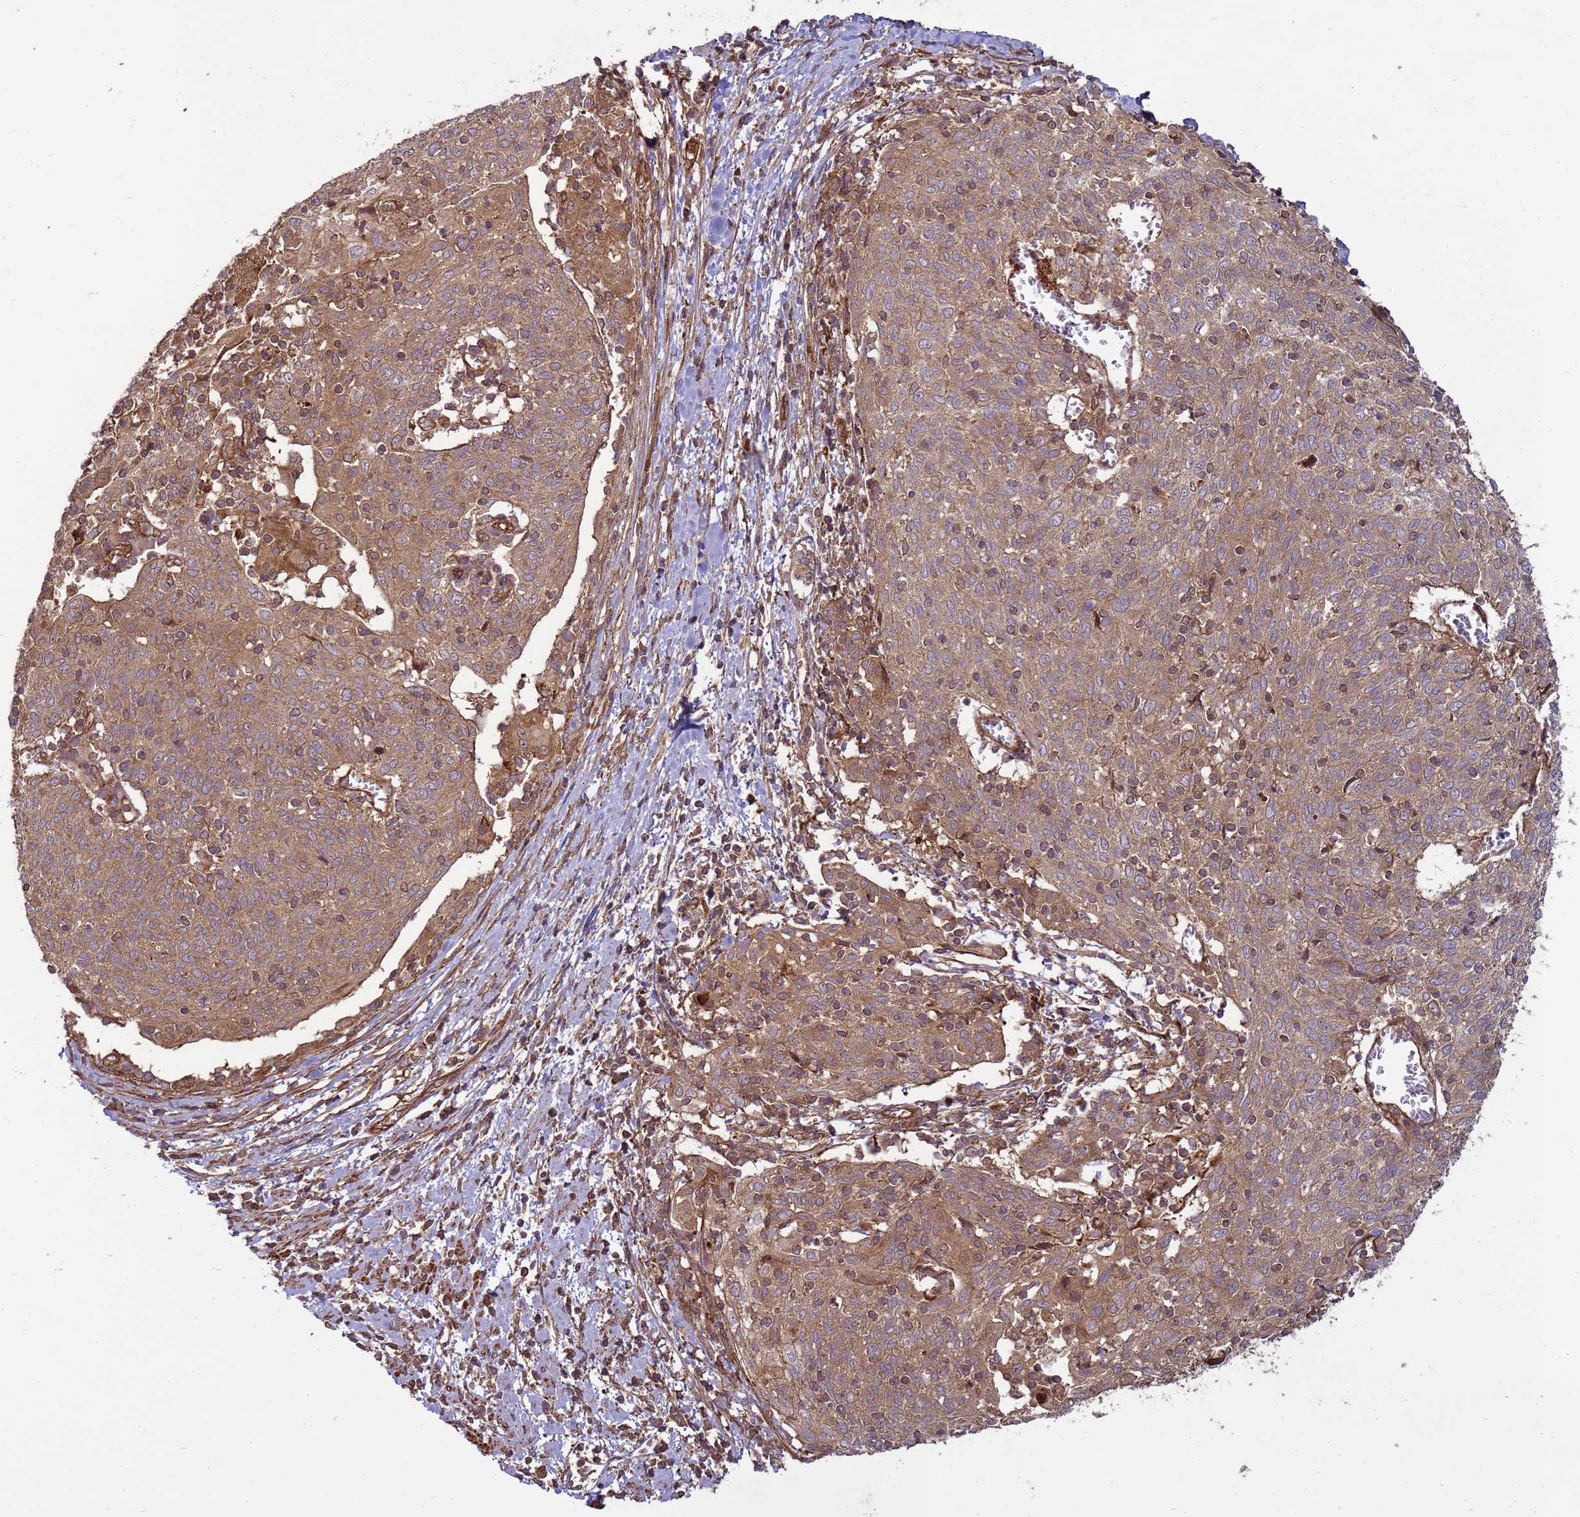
{"staining": {"intensity": "moderate", "quantity": ">75%", "location": "cytoplasmic/membranous"}, "tissue": "cervical cancer", "cell_type": "Tumor cells", "image_type": "cancer", "snomed": [{"axis": "morphology", "description": "Squamous cell carcinoma, NOS"}, {"axis": "topography", "description": "Cervix"}], "caption": "Immunohistochemistry (IHC) (DAB) staining of human cervical cancer shows moderate cytoplasmic/membranous protein positivity in about >75% of tumor cells. Using DAB (brown) and hematoxylin (blue) stains, captured at high magnification using brightfield microscopy.", "gene": "CNOT1", "patient": {"sex": "female", "age": 52}}